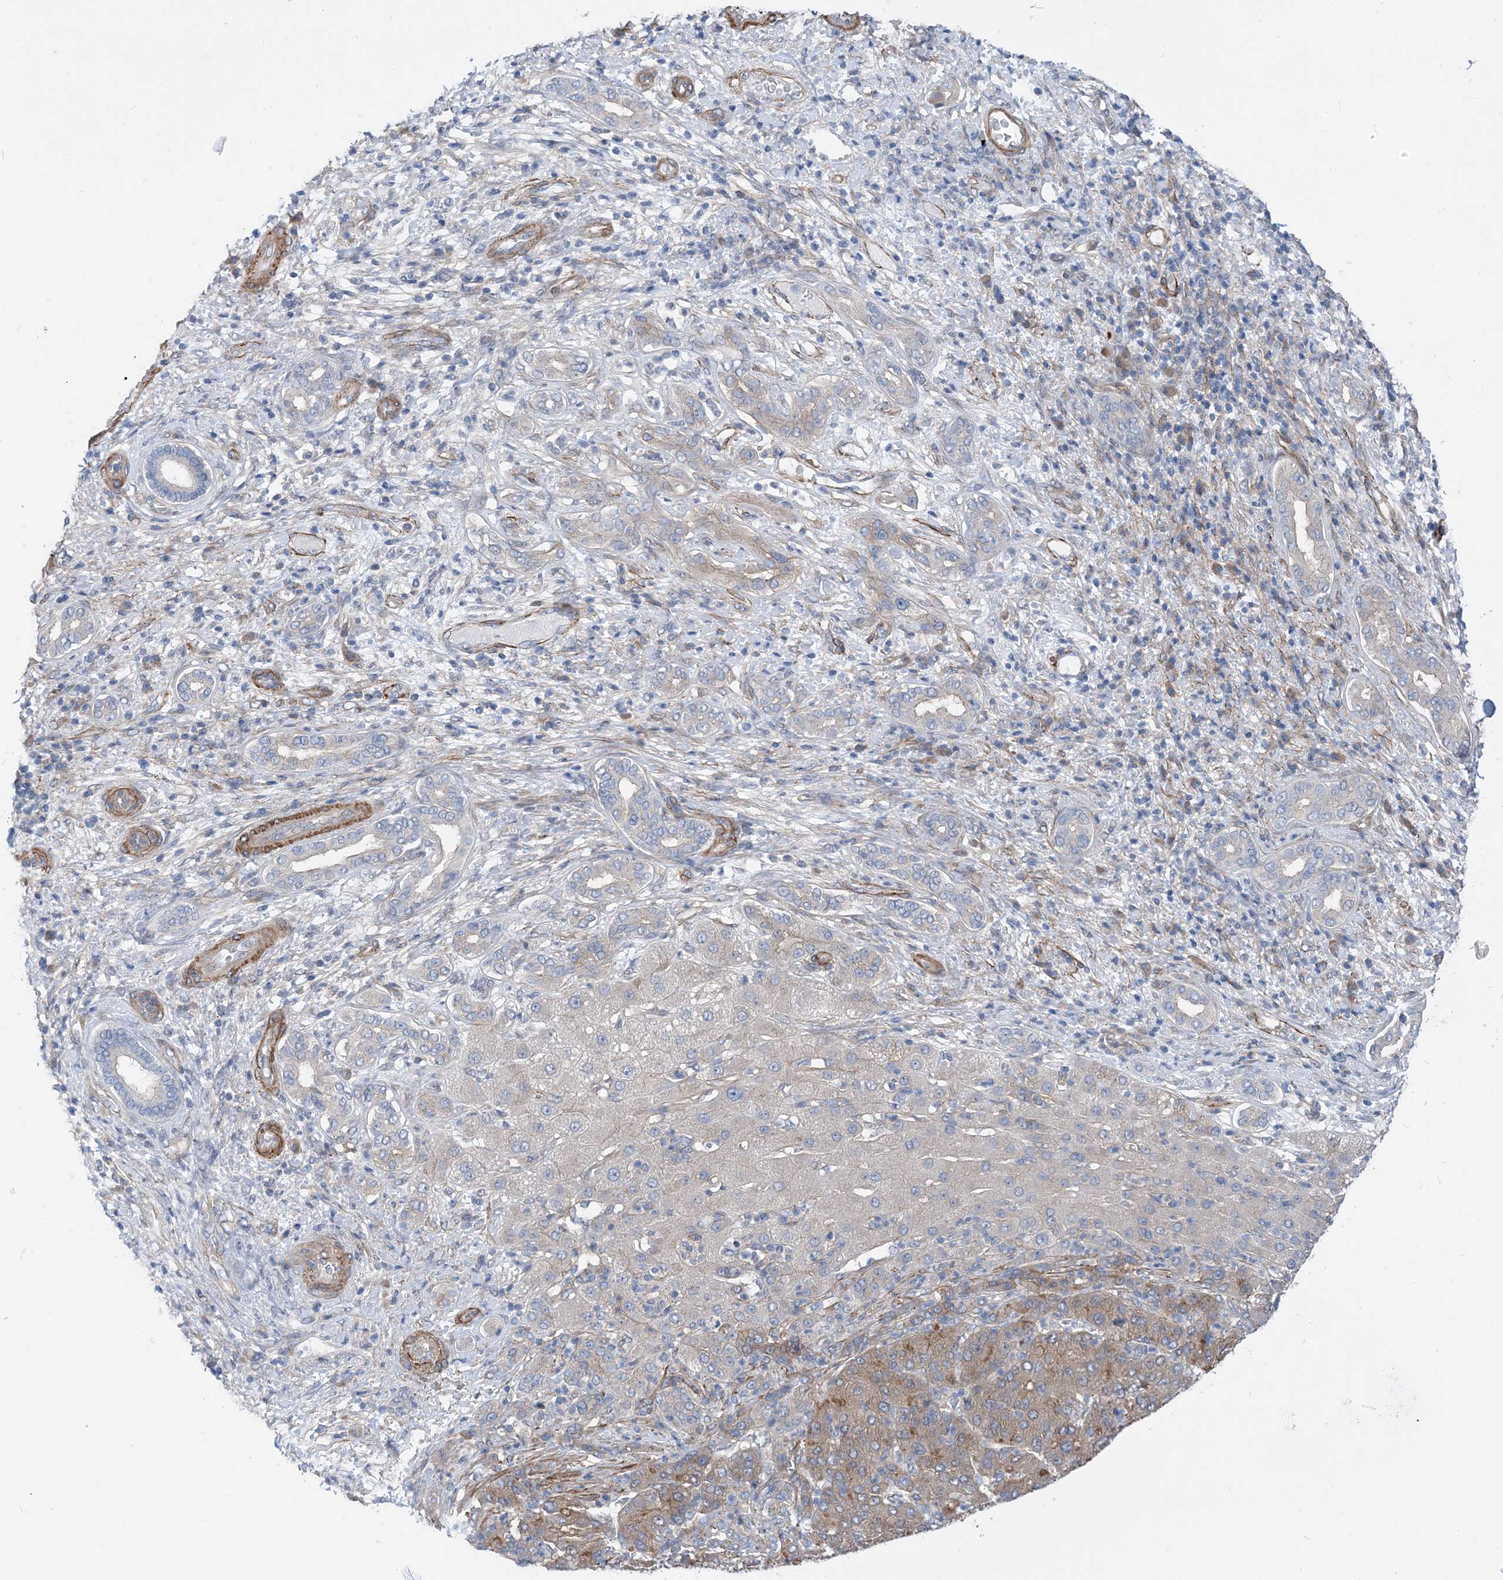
{"staining": {"intensity": "moderate", "quantity": "<25%", "location": "cytoplasmic/membranous"}, "tissue": "liver cancer", "cell_type": "Tumor cells", "image_type": "cancer", "snomed": [{"axis": "morphology", "description": "Carcinoma, Hepatocellular, NOS"}, {"axis": "topography", "description": "Liver"}], "caption": "Immunohistochemical staining of human liver cancer demonstrates low levels of moderate cytoplasmic/membranous positivity in about <25% of tumor cells.", "gene": "PLEKHA3", "patient": {"sex": "male", "age": 65}}